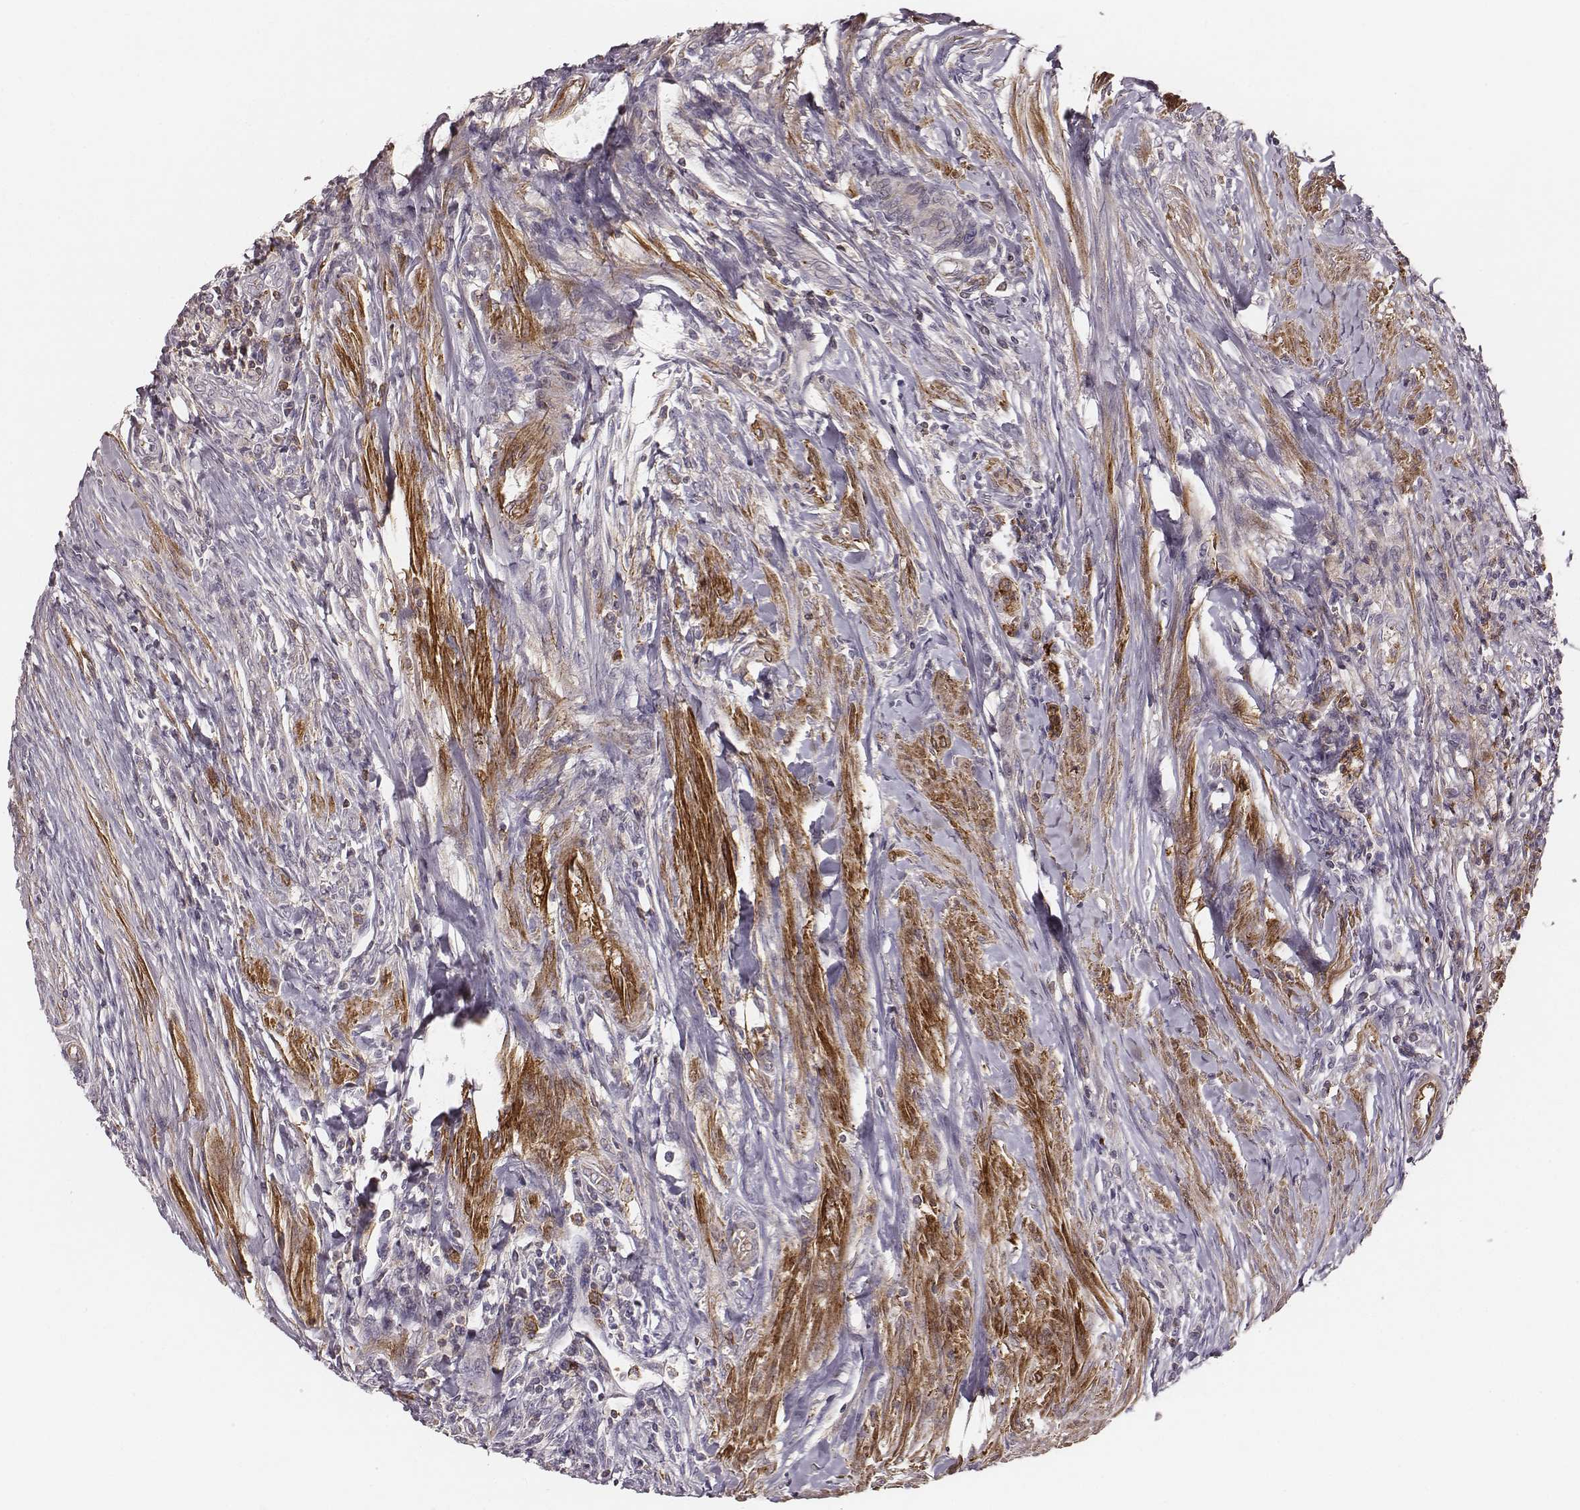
{"staining": {"intensity": "negative", "quantity": "none", "location": "none"}, "tissue": "colorectal cancer", "cell_type": "Tumor cells", "image_type": "cancer", "snomed": [{"axis": "morphology", "description": "Adenocarcinoma, NOS"}, {"axis": "topography", "description": "Colon"}], "caption": "The histopathology image exhibits no significant expression in tumor cells of adenocarcinoma (colorectal).", "gene": "ZYX", "patient": {"sex": "female", "age": 67}}